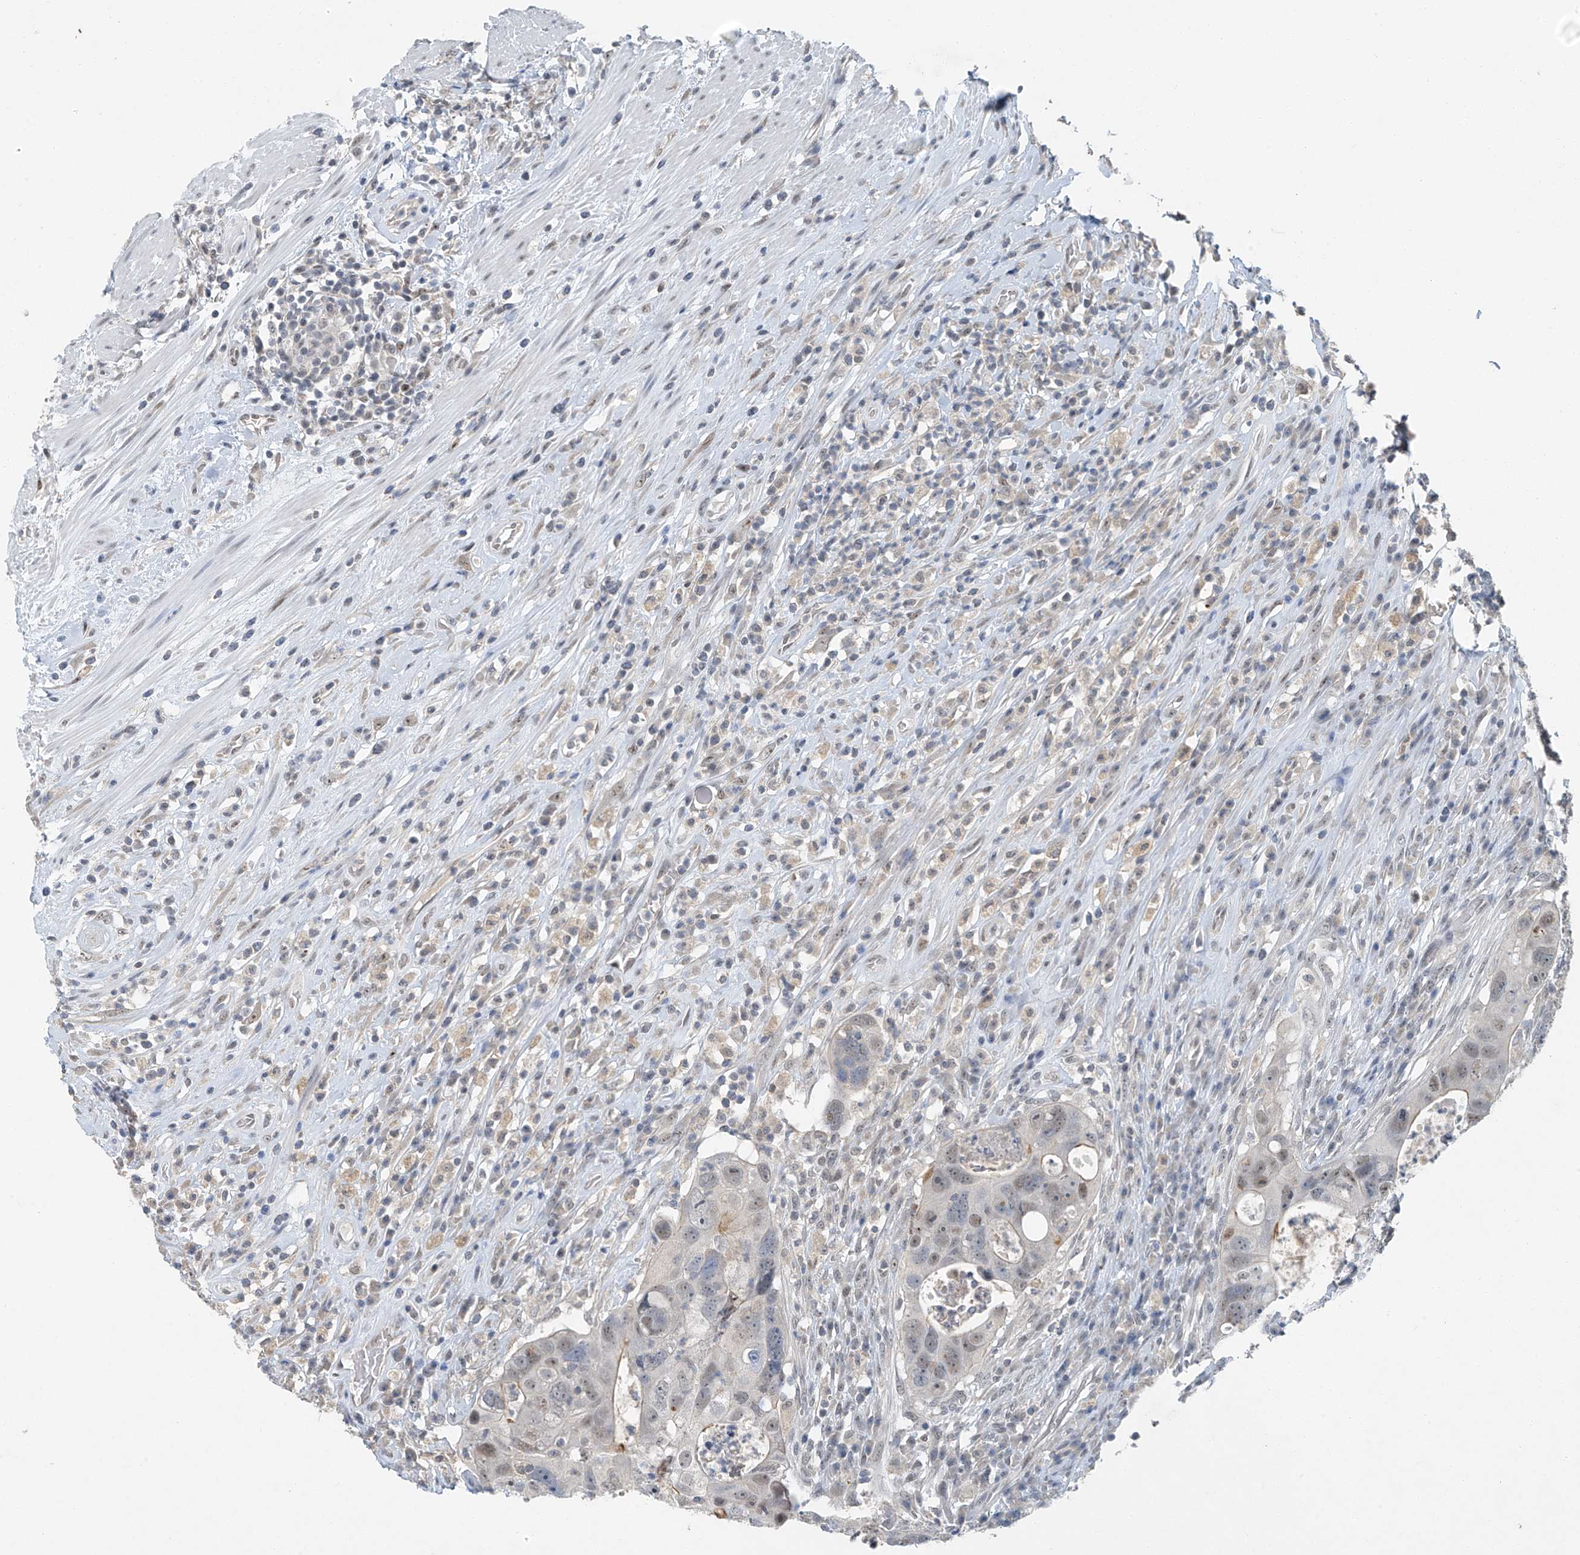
{"staining": {"intensity": "moderate", "quantity": "<25%", "location": "nuclear"}, "tissue": "colorectal cancer", "cell_type": "Tumor cells", "image_type": "cancer", "snomed": [{"axis": "morphology", "description": "Adenocarcinoma, NOS"}, {"axis": "topography", "description": "Rectum"}], "caption": "Protein staining of colorectal adenocarcinoma tissue reveals moderate nuclear positivity in approximately <25% of tumor cells.", "gene": "TAF8", "patient": {"sex": "male", "age": 59}}